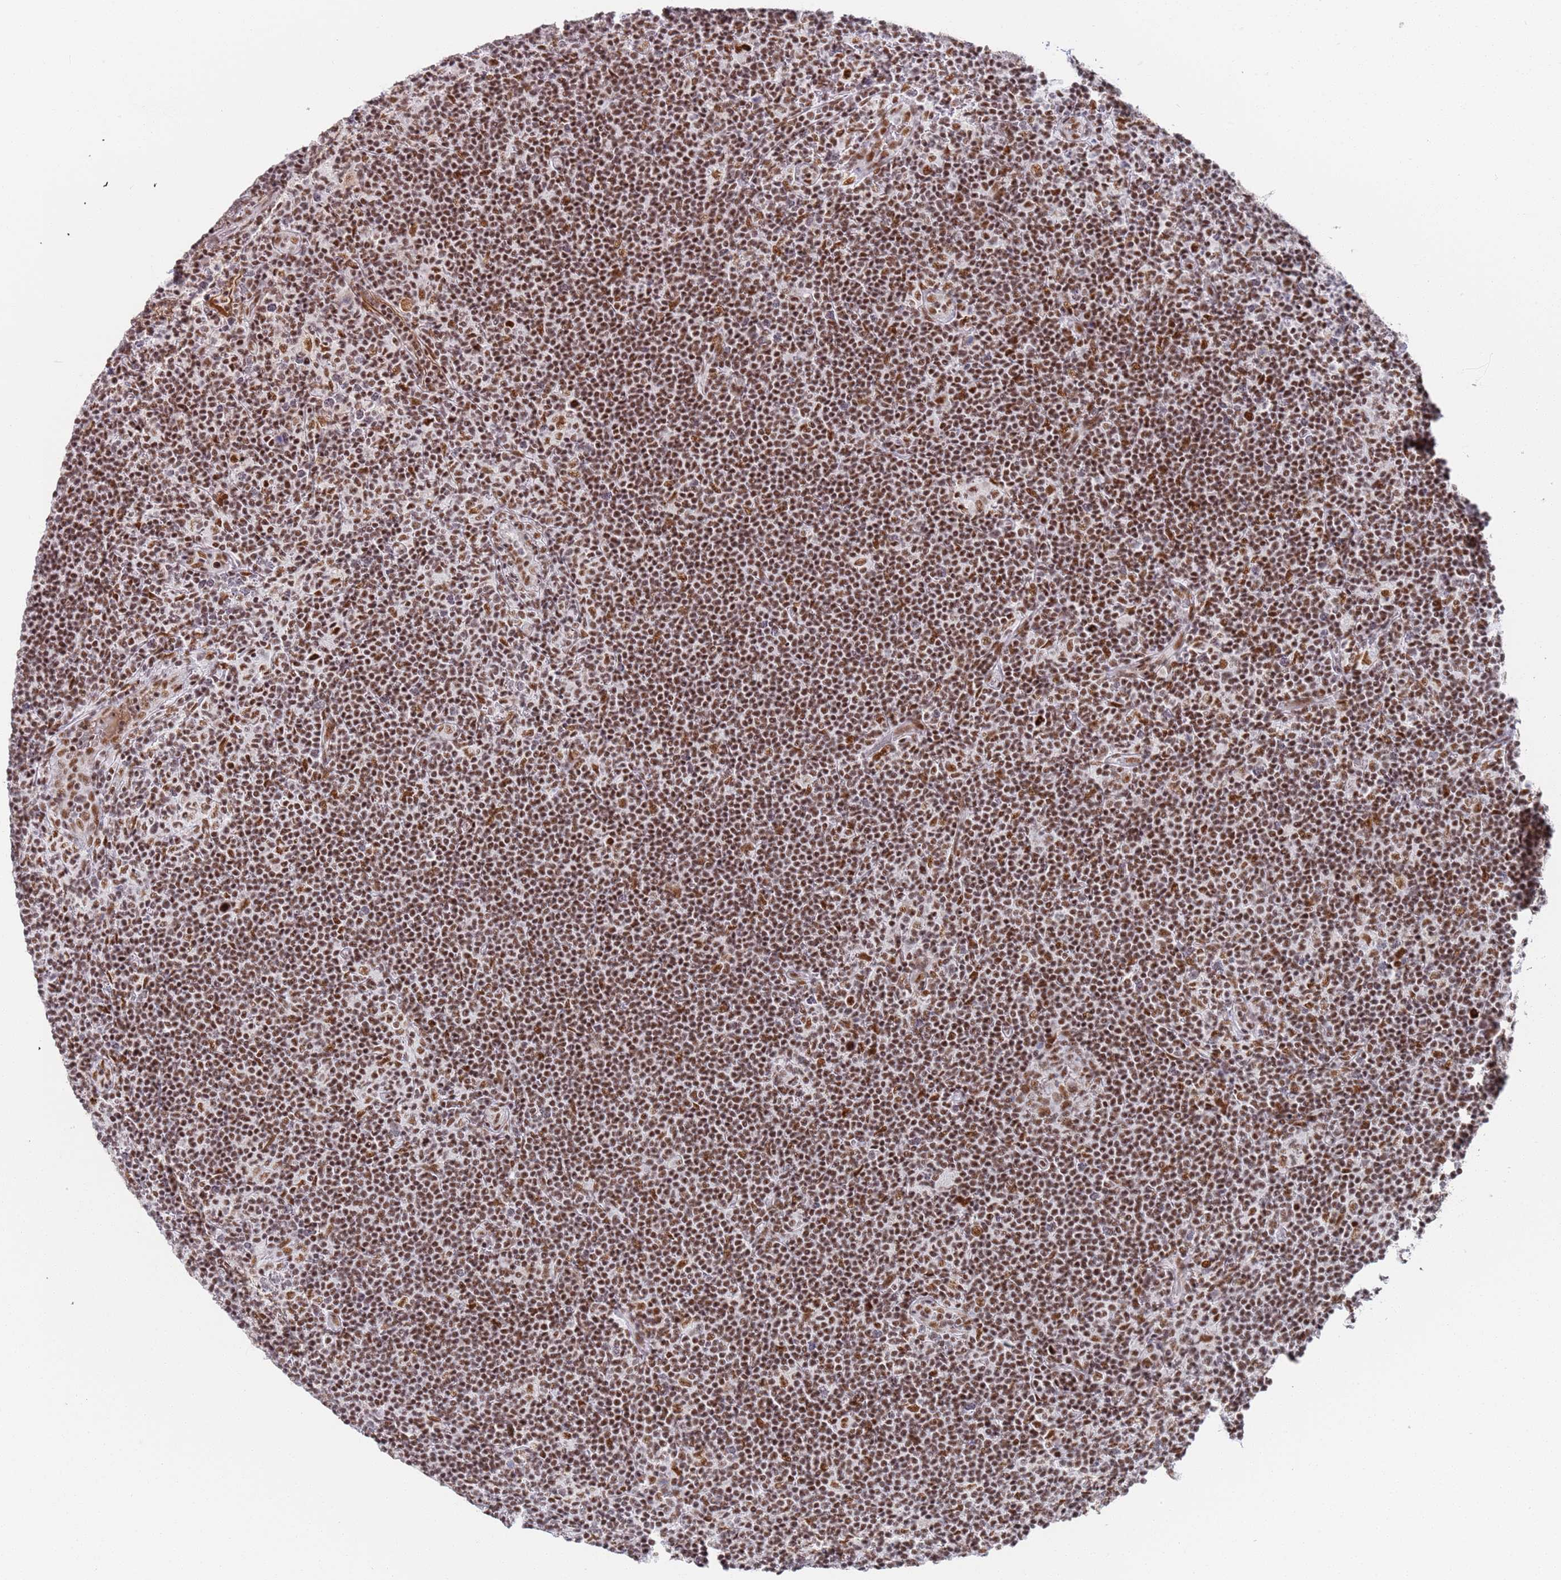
{"staining": {"intensity": "moderate", "quantity": ">75%", "location": "nuclear"}, "tissue": "lymphoma", "cell_type": "Tumor cells", "image_type": "cancer", "snomed": [{"axis": "morphology", "description": "Hodgkin's disease, NOS"}, {"axis": "topography", "description": "Lymph node"}], "caption": "Lymphoma was stained to show a protein in brown. There is medium levels of moderate nuclear expression in about >75% of tumor cells.", "gene": "AKAP8L", "patient": {"sex": "female", "age": 57}}